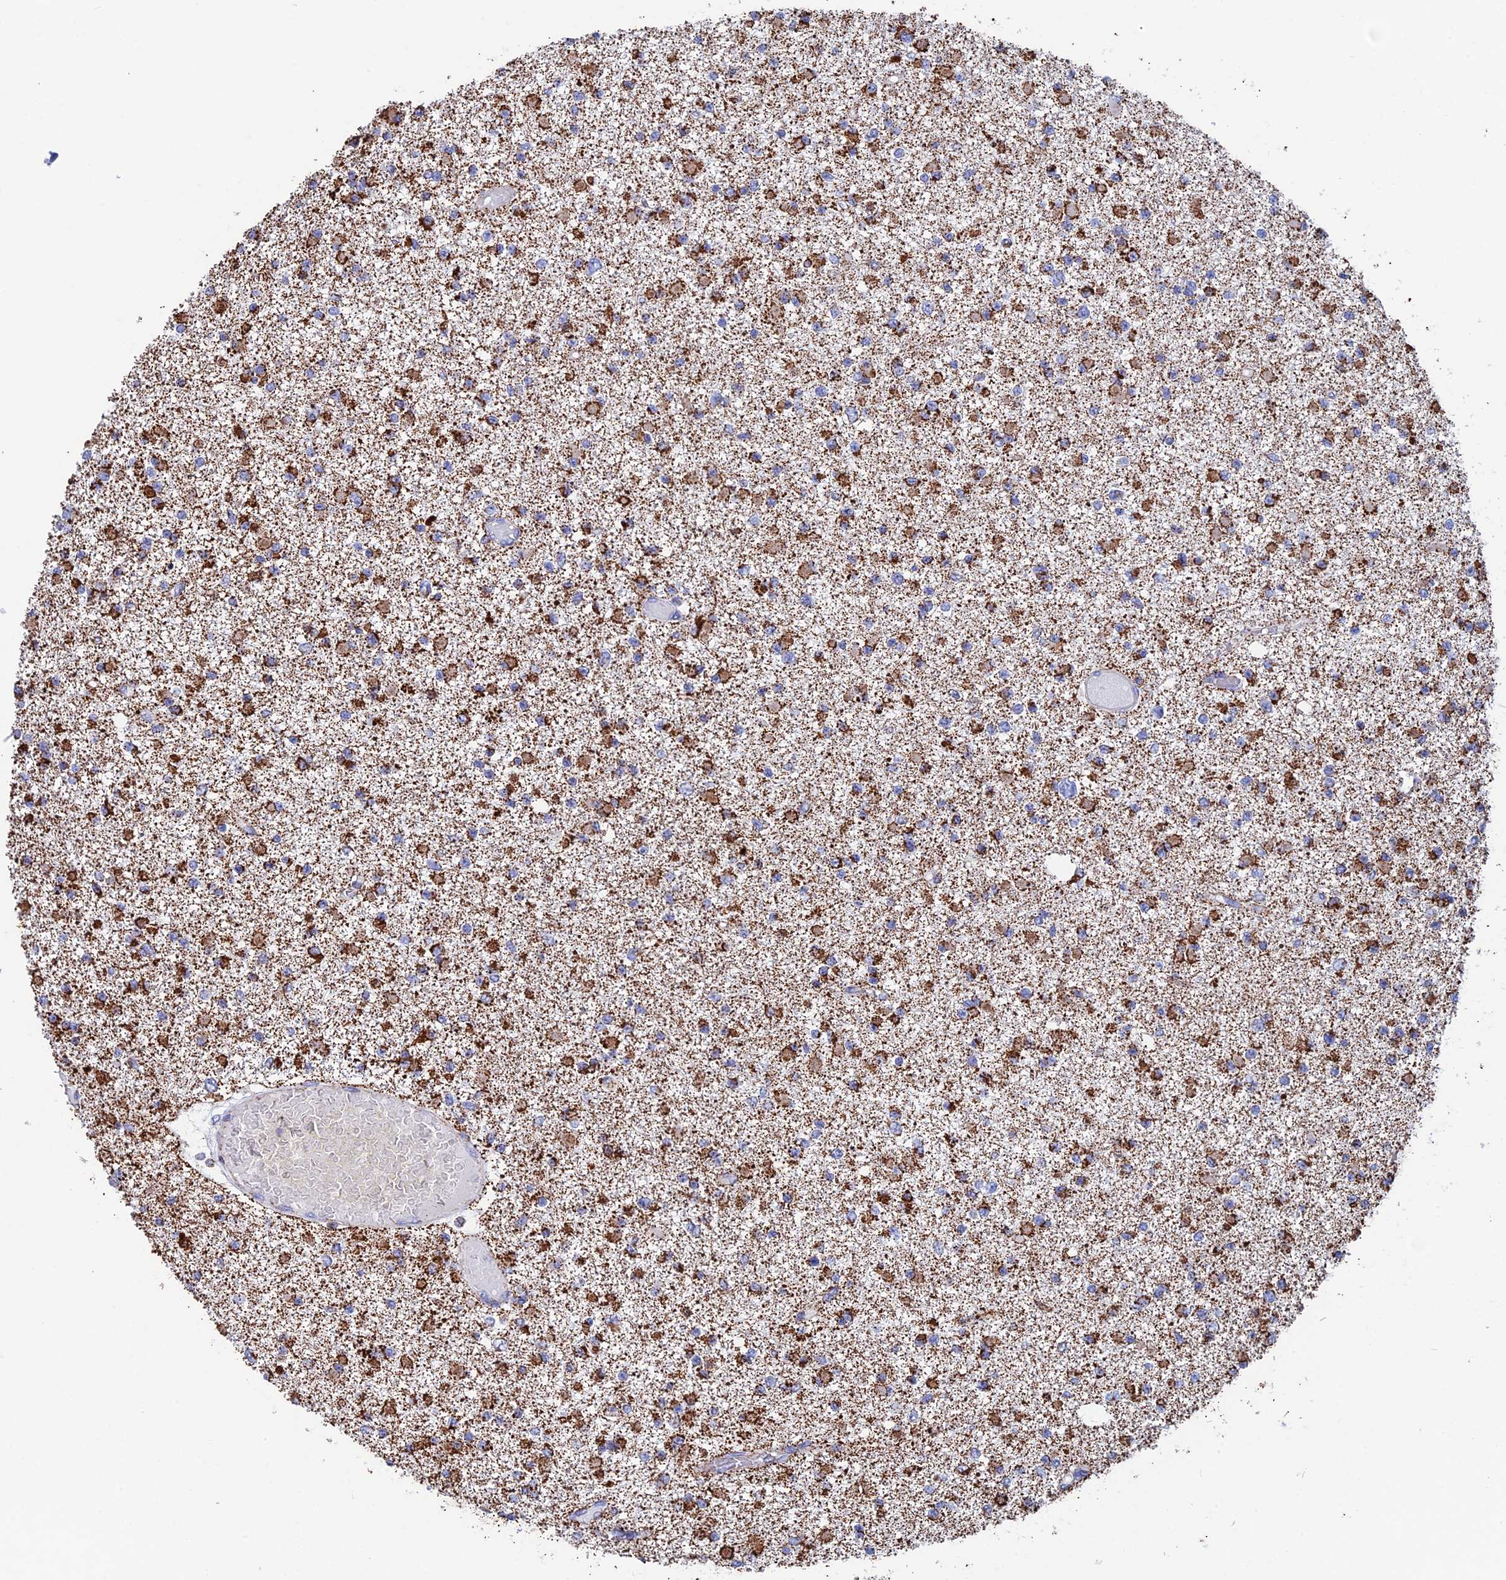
{"staining": {"intensity": "strong", "quantity": ">75%", "location": "cytoplasmic/membranous"}, "tissue": "glioma", "cell_type": "Tumor cells", "image_type": "cancer", "snomed": [{"axis": "morphology", "description": "Glioma, malignant, Low grade"}, {"axis": "topography", "description": "Brain"}], "caption": "Brown immunohistochemical staining in human malignant glioma (low-grade) exhibits strong cytoplasmic/membranous expression in approximately >75% of tumor cells. (DAB IHC with brightfield microscopy, high magnification).", "gene": "WDR83", "patient": {"sex": "female", "age": 22}}